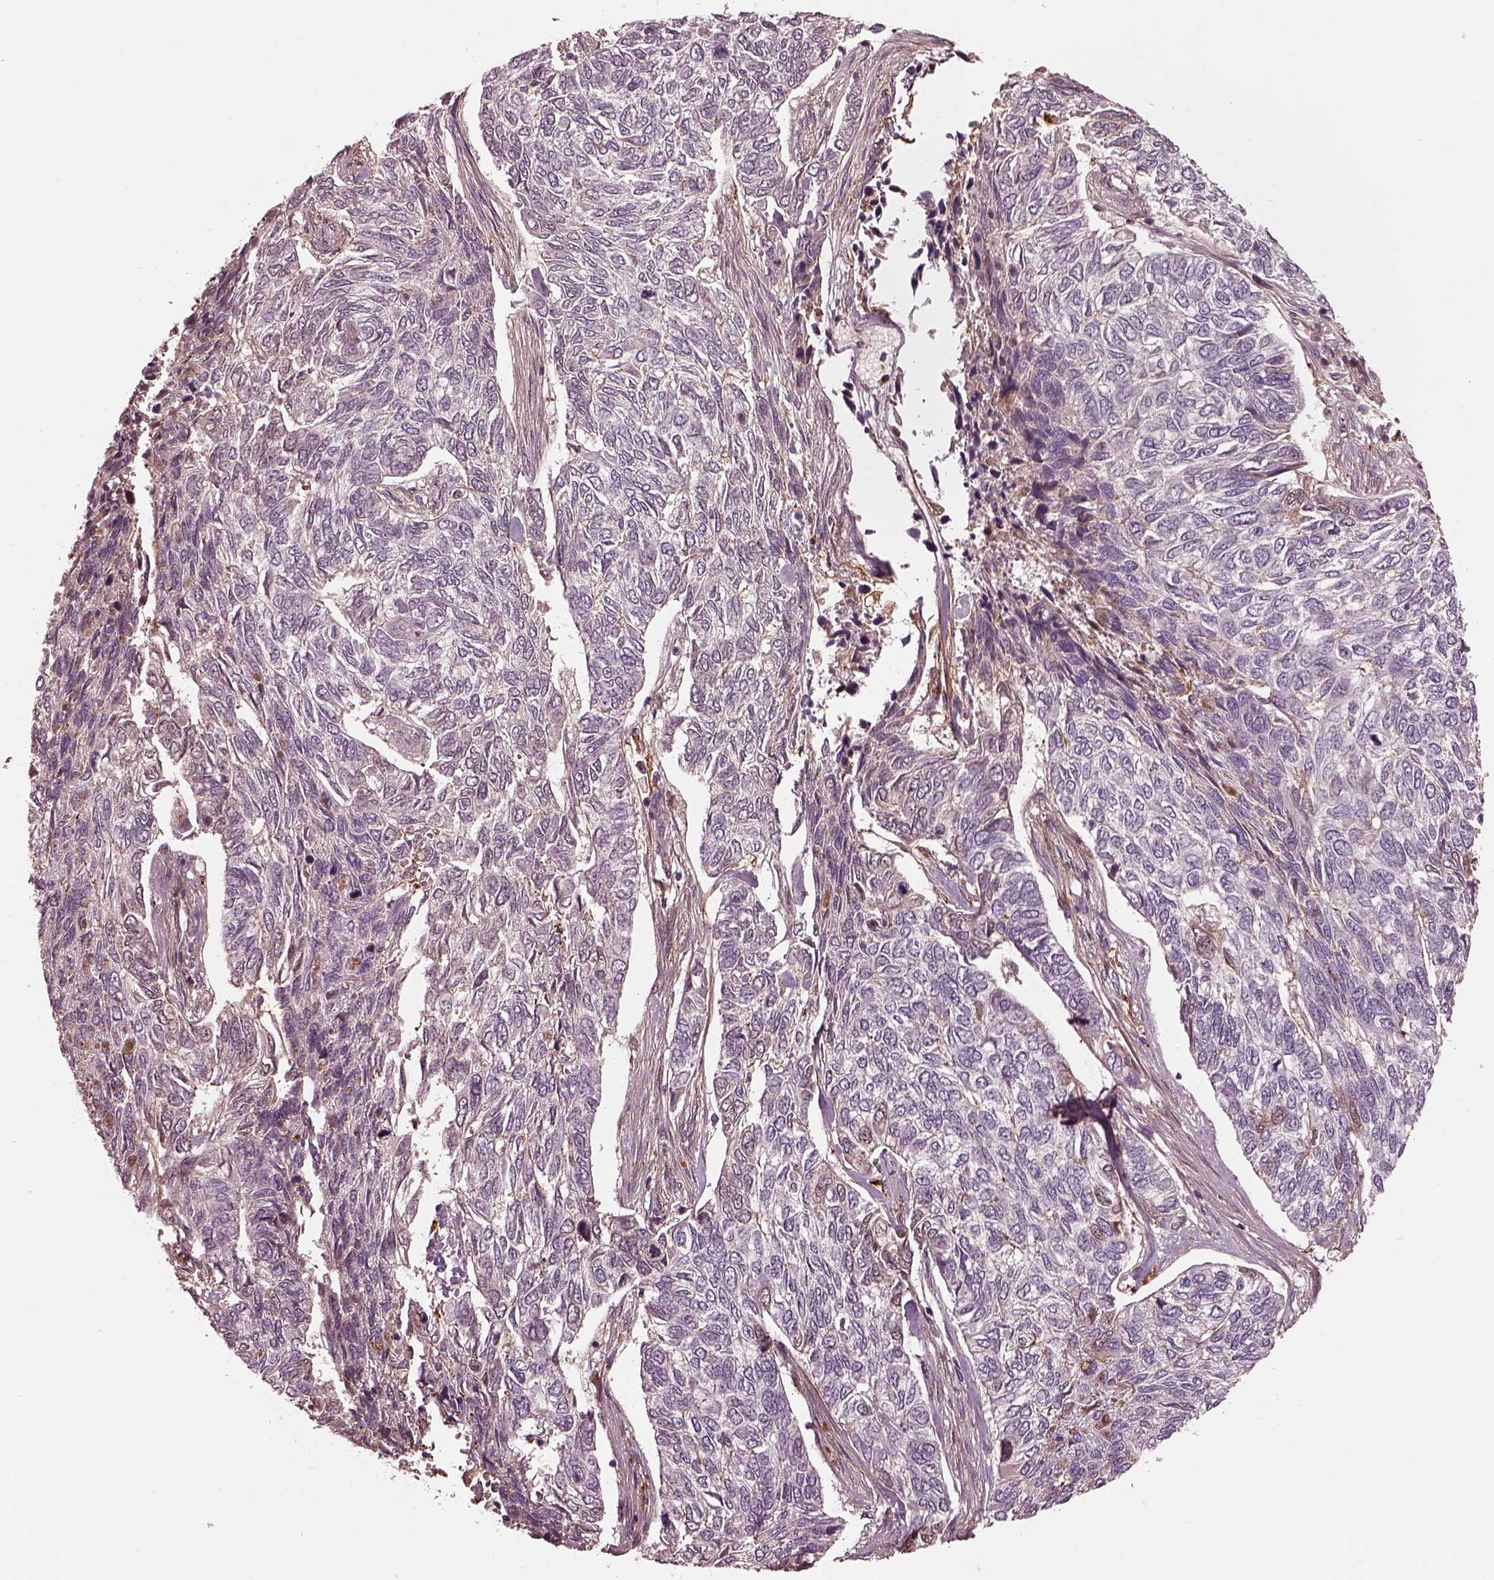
{"staining": {"intensity": "negative", "quantity": "none", "location": "none"}, "tissue": "skin cancer", "cell_type": "Tumor cells", "image_type": "cancer", "snomed": [{"axis": "morphology", "description": "Basal cell carcinoma"}, {"axis": "topography", "description": "Skin"}], "caption": "Tumor cells show no significant positivity in skin cancer.", "gene": "EFEMP1", "patient": {"sex": "female", "age": 65}}